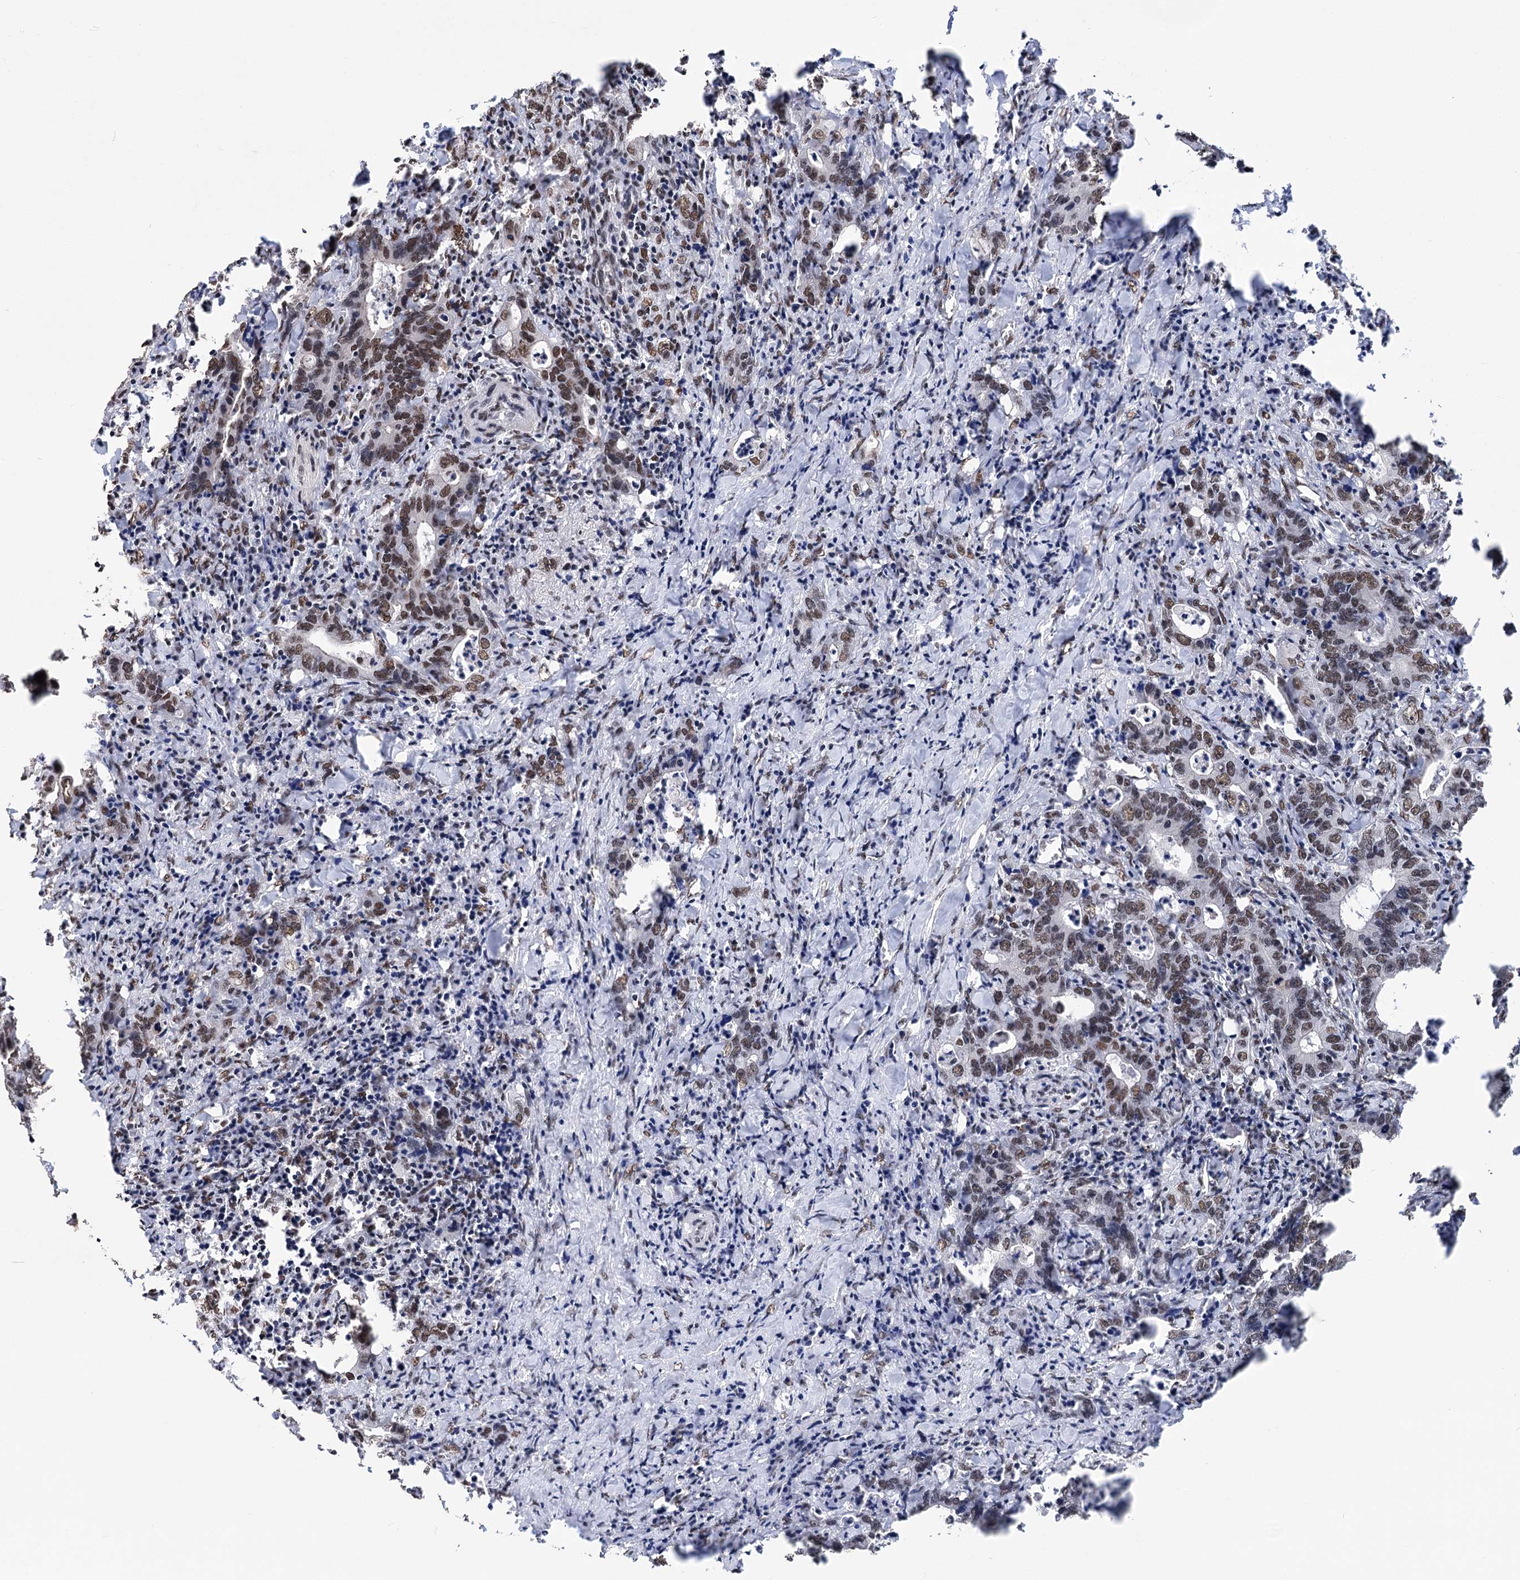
{"staining": {"intensity": "moderate", "quantity": "25%-75%", "location": "nuclear"}, "tissue": "colorectal cancer", "cell_type": "Tumor cells", "image_type": "cancer", "snomed": [{"axis": "morphology", "description": "Adenocarcinoma, NOS"}, {"axis": "topography", "description": "Colon"}], "caption": "Tumor cells show medium levels of moderate nuclear staining in approximately 25%-75% of cells in colorectal cancer.", "gene": "MAML1", "patient": {"sex": "female", "age": 75}}